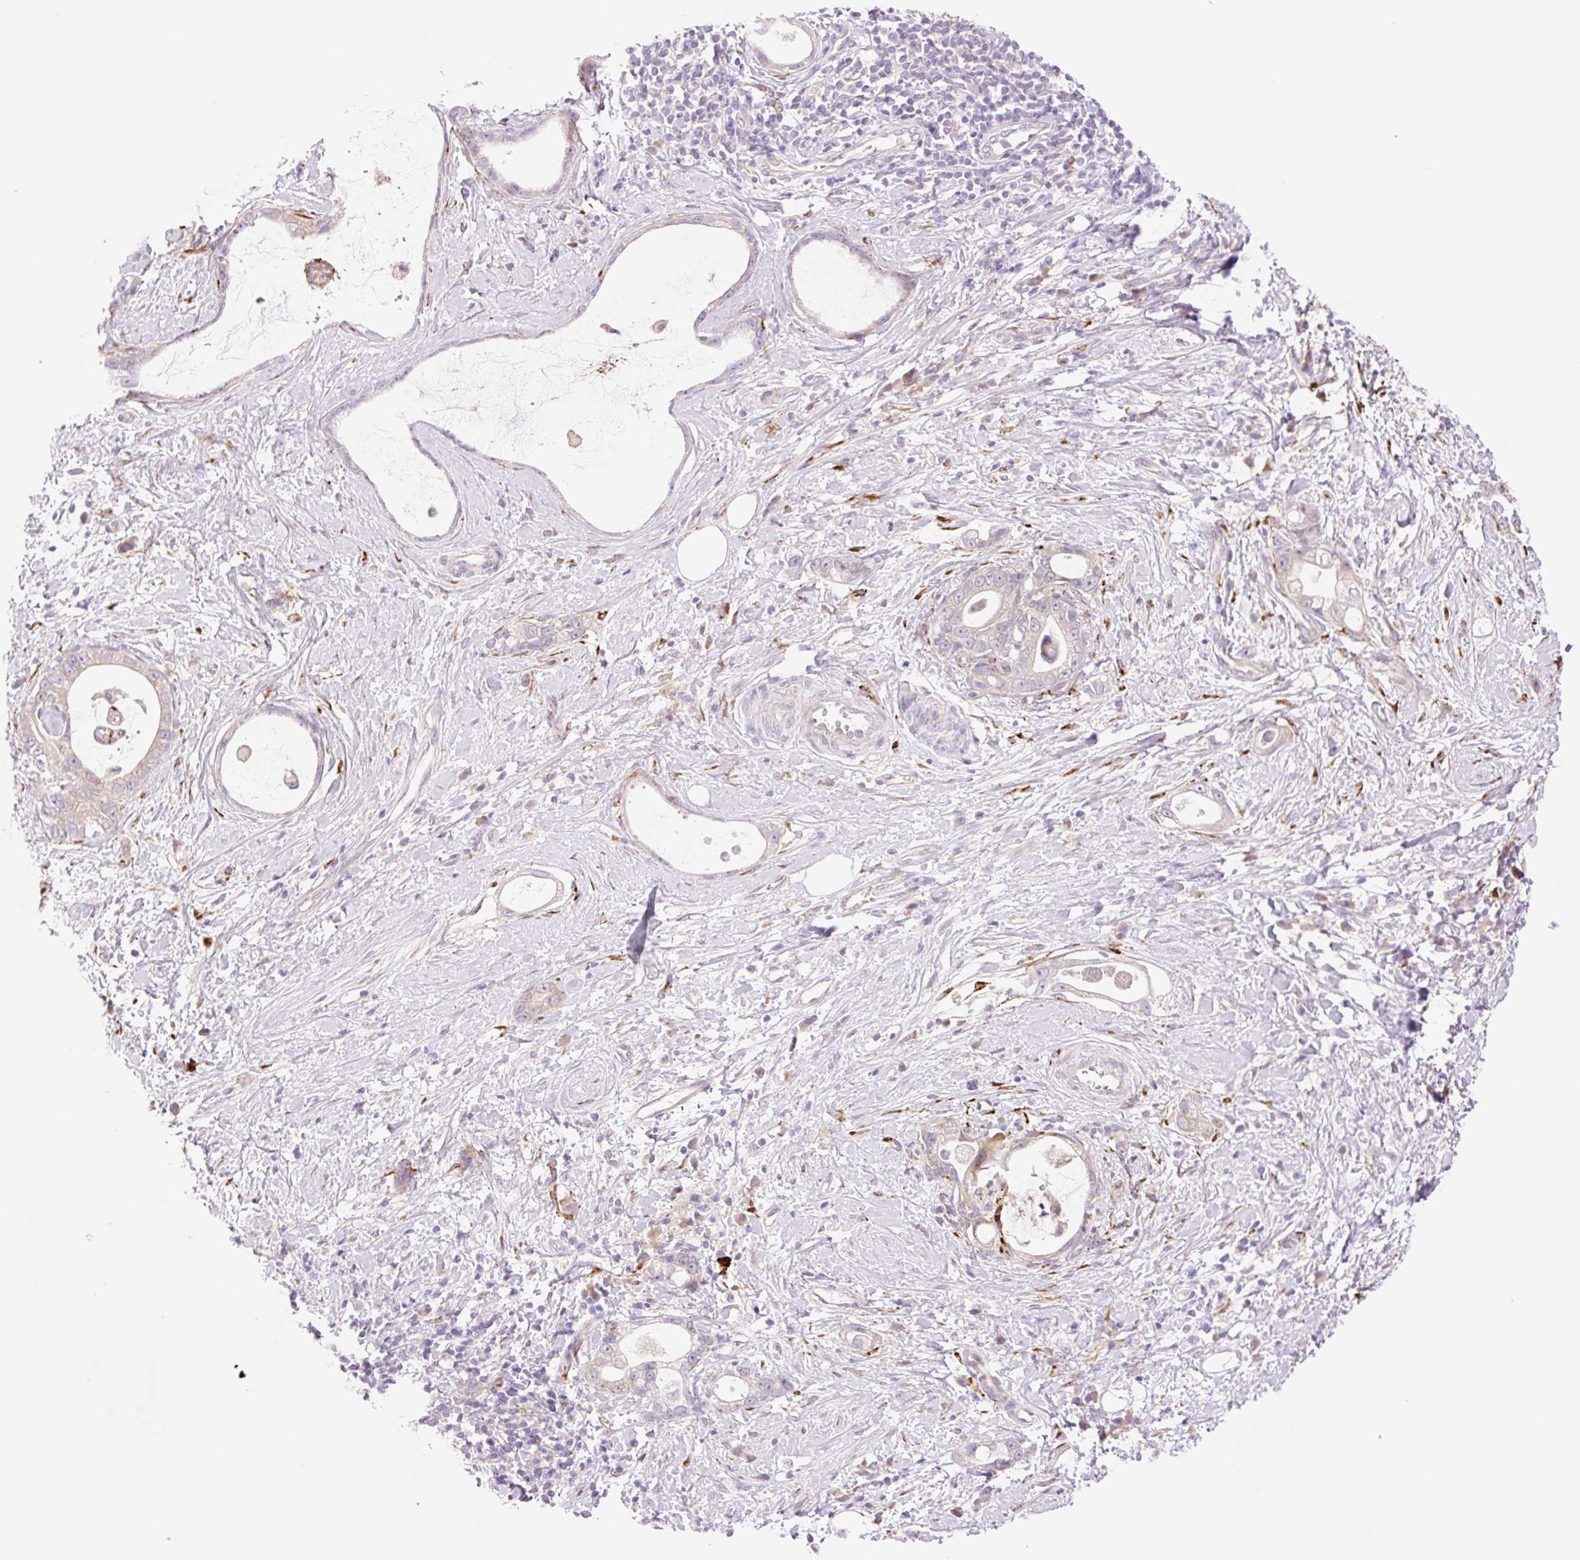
{"staining": {"intensity": "weak", "quantity": "25%-75%", "location": "cytoplasmic/membranous"}, "tissue": "stomach cancer", "cell_type": "Tumor cells", "image_type": "cancer", "snomed": [{"axis": "morphology", "description": "Adenocarcinoma, NOS"}, {"axis": "topography", "description": "Stomach"}], "caption": "Protein expression by immunohistochemistry exhibits weak cytoplasmic/membranous positivity in about 25%-75% of tumor cells in adenocarcinoma (stomach). The staining was performed using DAB (3,3'-diaminobenzidine) to visualize the protein expression in brown, while the nuclei were stained in blue with hematoxylin (Magnification: 20x).", "gene": "COL5A1", "patient": {"sex": "male", "age": 55}}